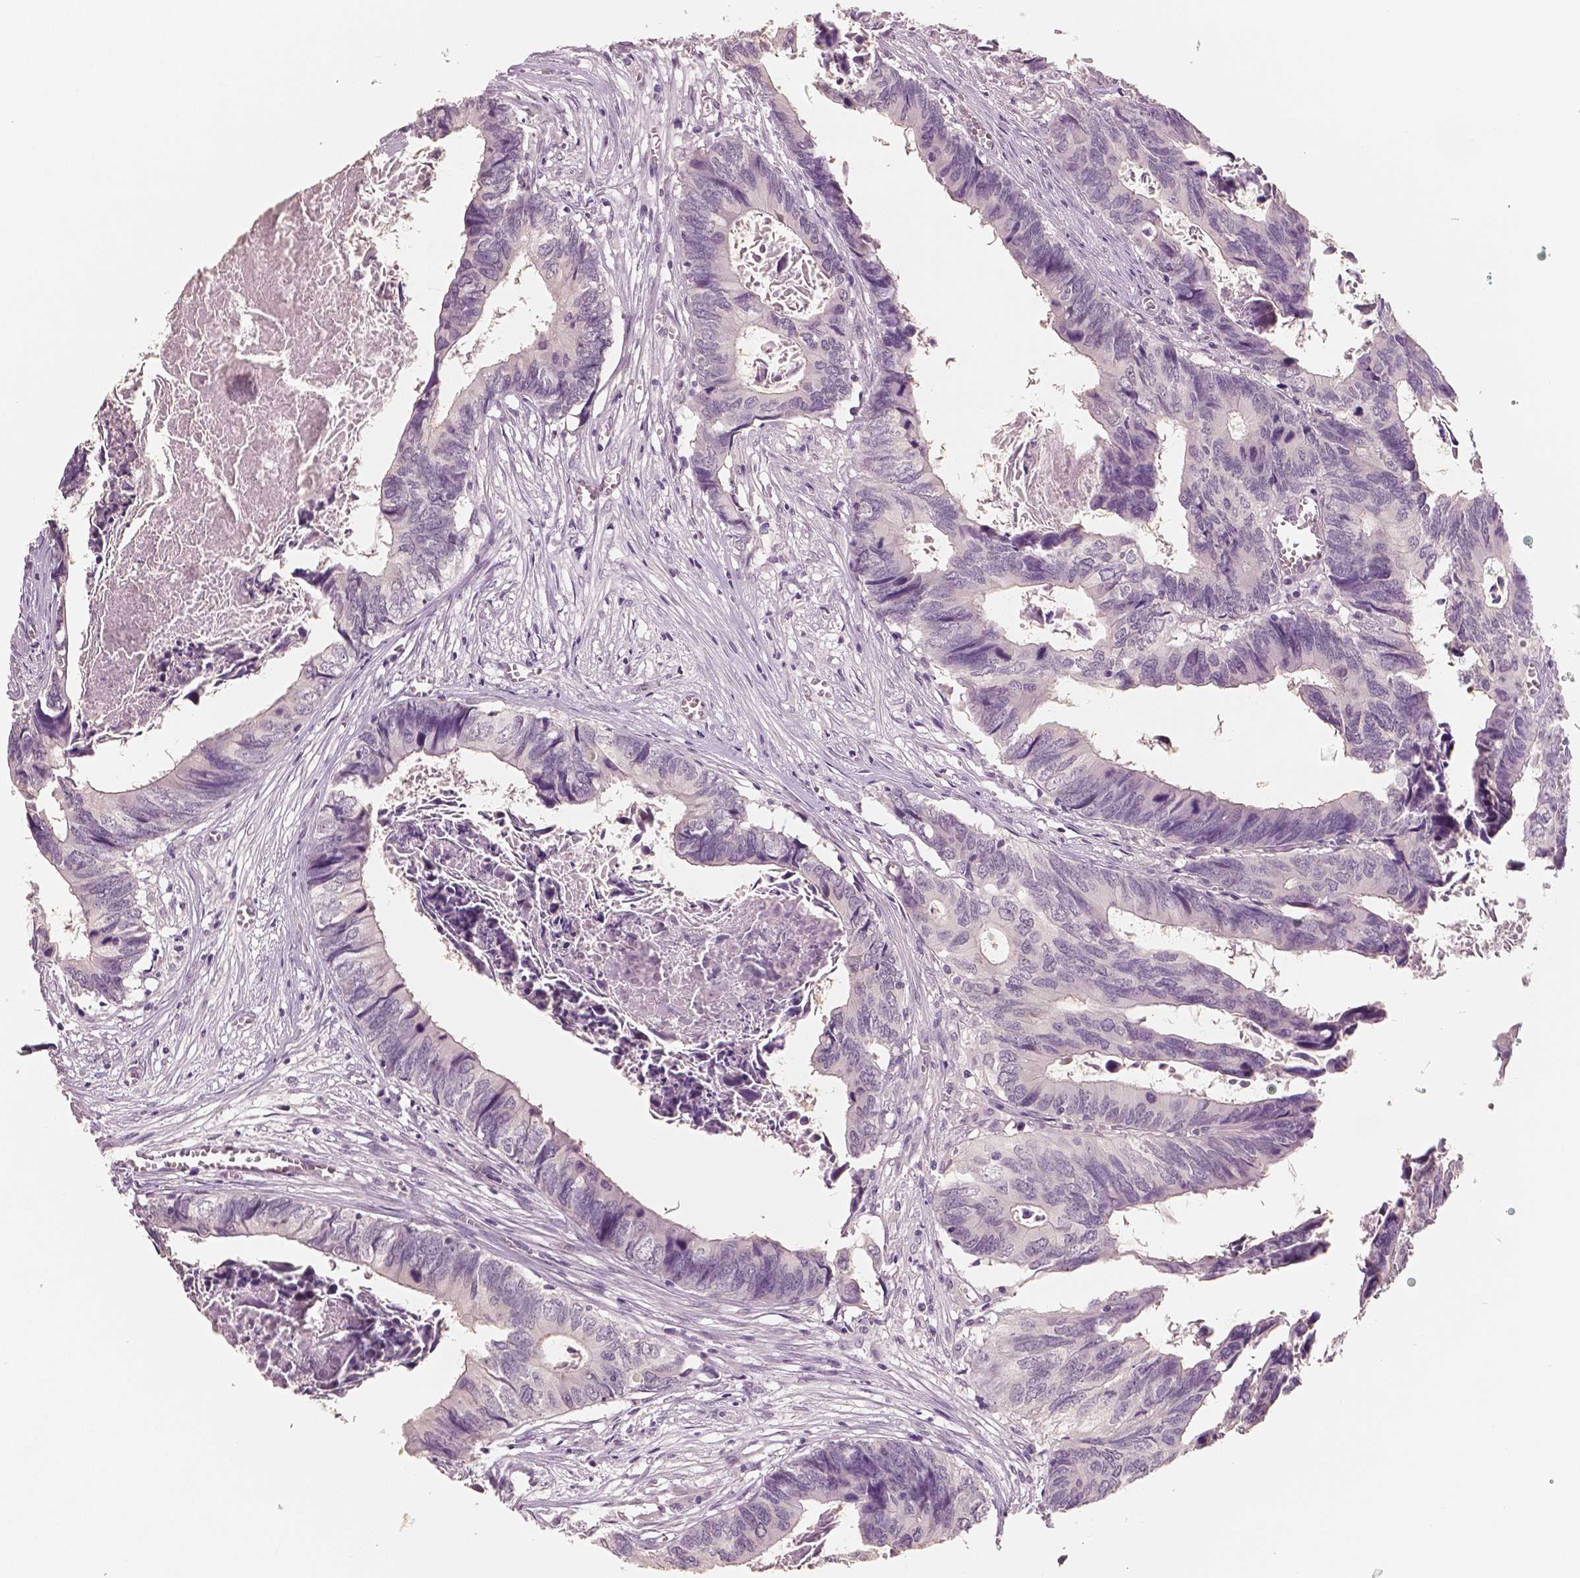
{"staining": {"intensity": "negative", "quantity": "none", "location": "none"}, "tissue": "colorectal cancer", "cell_type": "Tumor cells", "image_type": "cancer", "snomed": [{"axis": "morphology", "description": "Adenocarcinoma, NOS"}, {"axis": "topography", "description": "Colon"}], "caption": "Image shows no significant protein expression in tumor cells of colorectal cancer. Nuclei are stained in blue.", "gene": "NECAB2", "patient": {"sex": "female", "age": 82}}